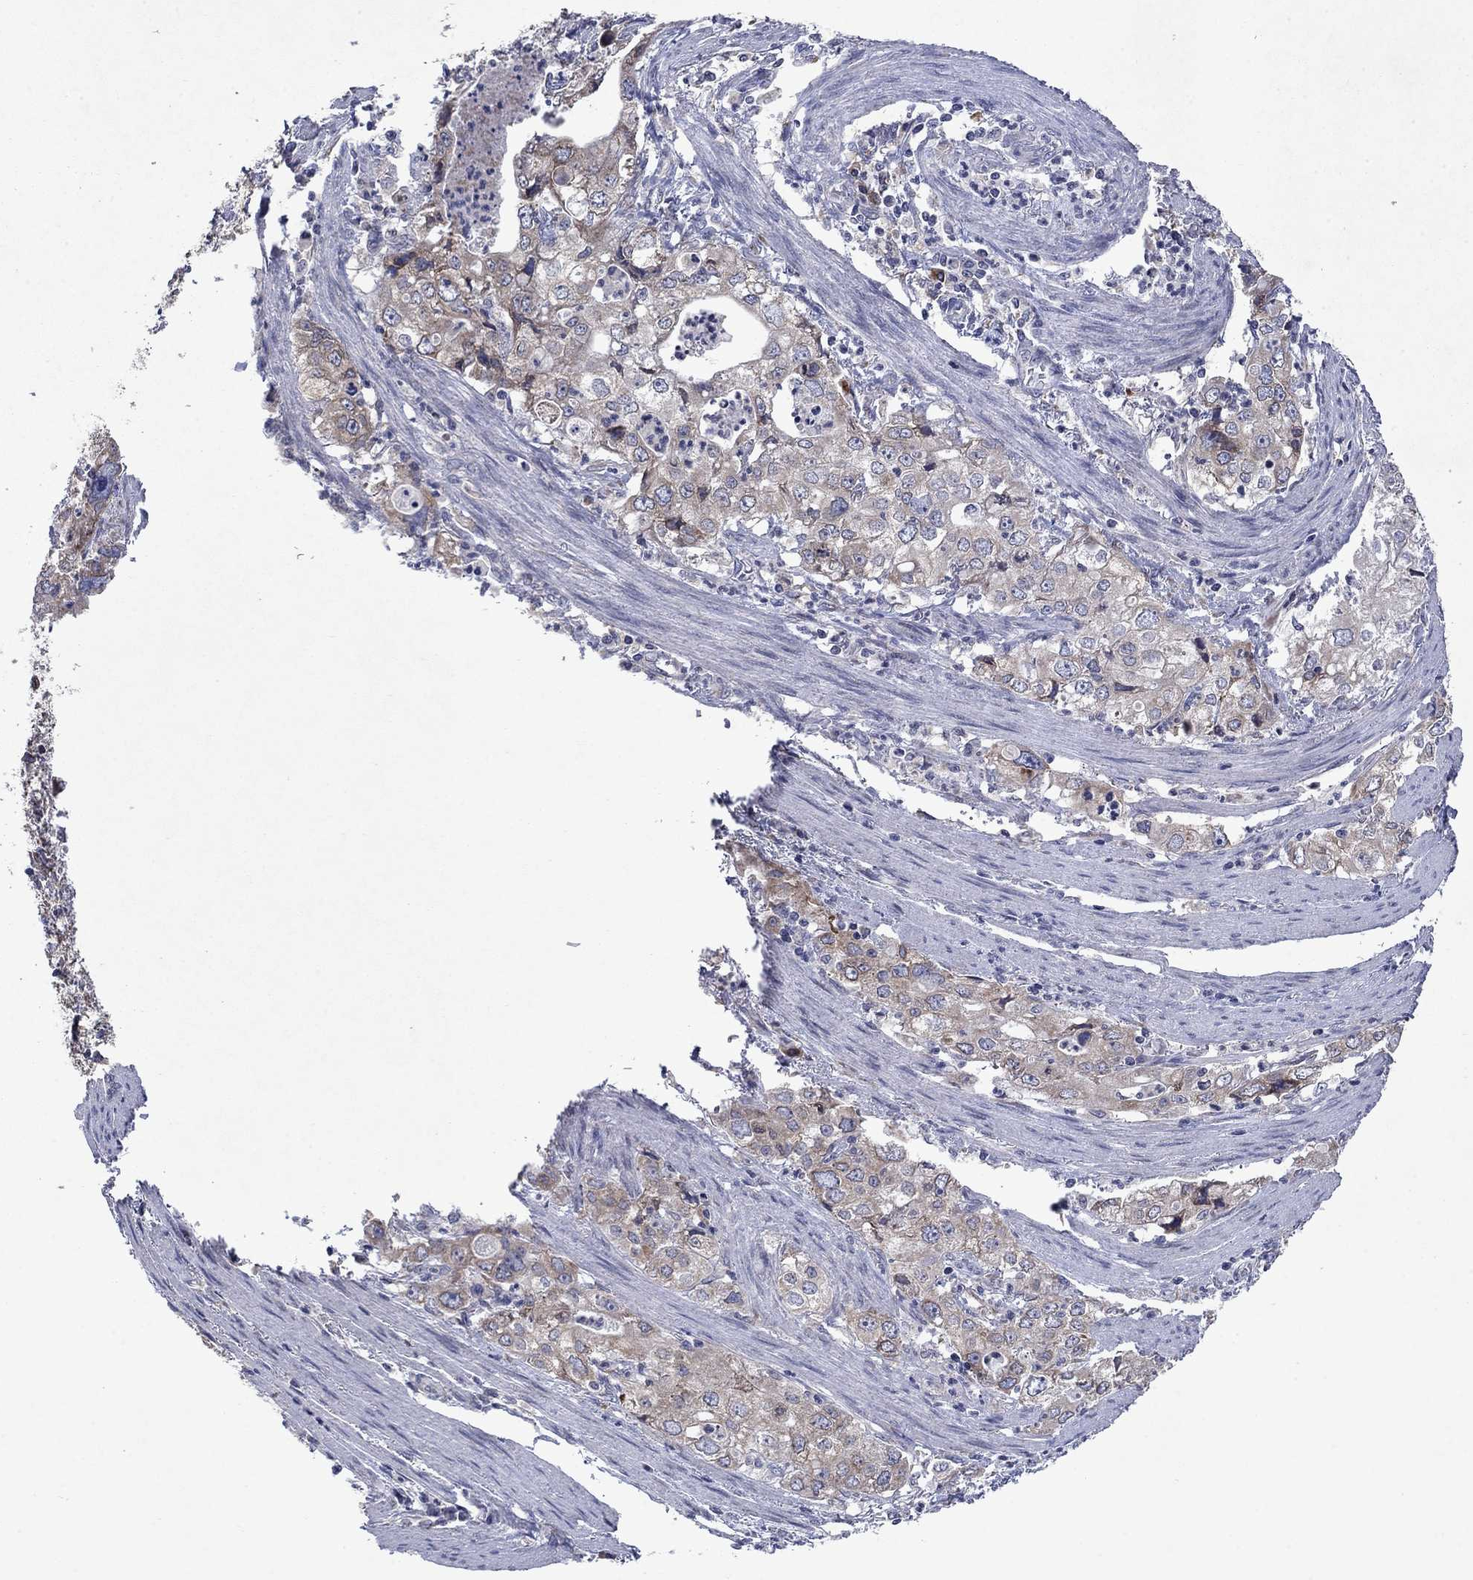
{"staining": {"intensity": "weak", "quantity": "25%-75%", "location": "cytoplasmic/membranous"}, "tissue": "stomach cancer", "cell_type": "Tumor cells", "image_type": "cancer", "snomed": [{"axis": "morphology", "description": "Adenocarcinoma, NOS"}, {"axis": "topography", "description": "Stomach, upper"}], "caption": "There is low levels of weak cytoplasmic/membranous expression in tumor cells of stomach cancer (adenocarcinoma), as demonstrated by immunohistochemical staining (brown color).", "gene": "TMEM97", "patient": {"sex": "male", "age": 75}}